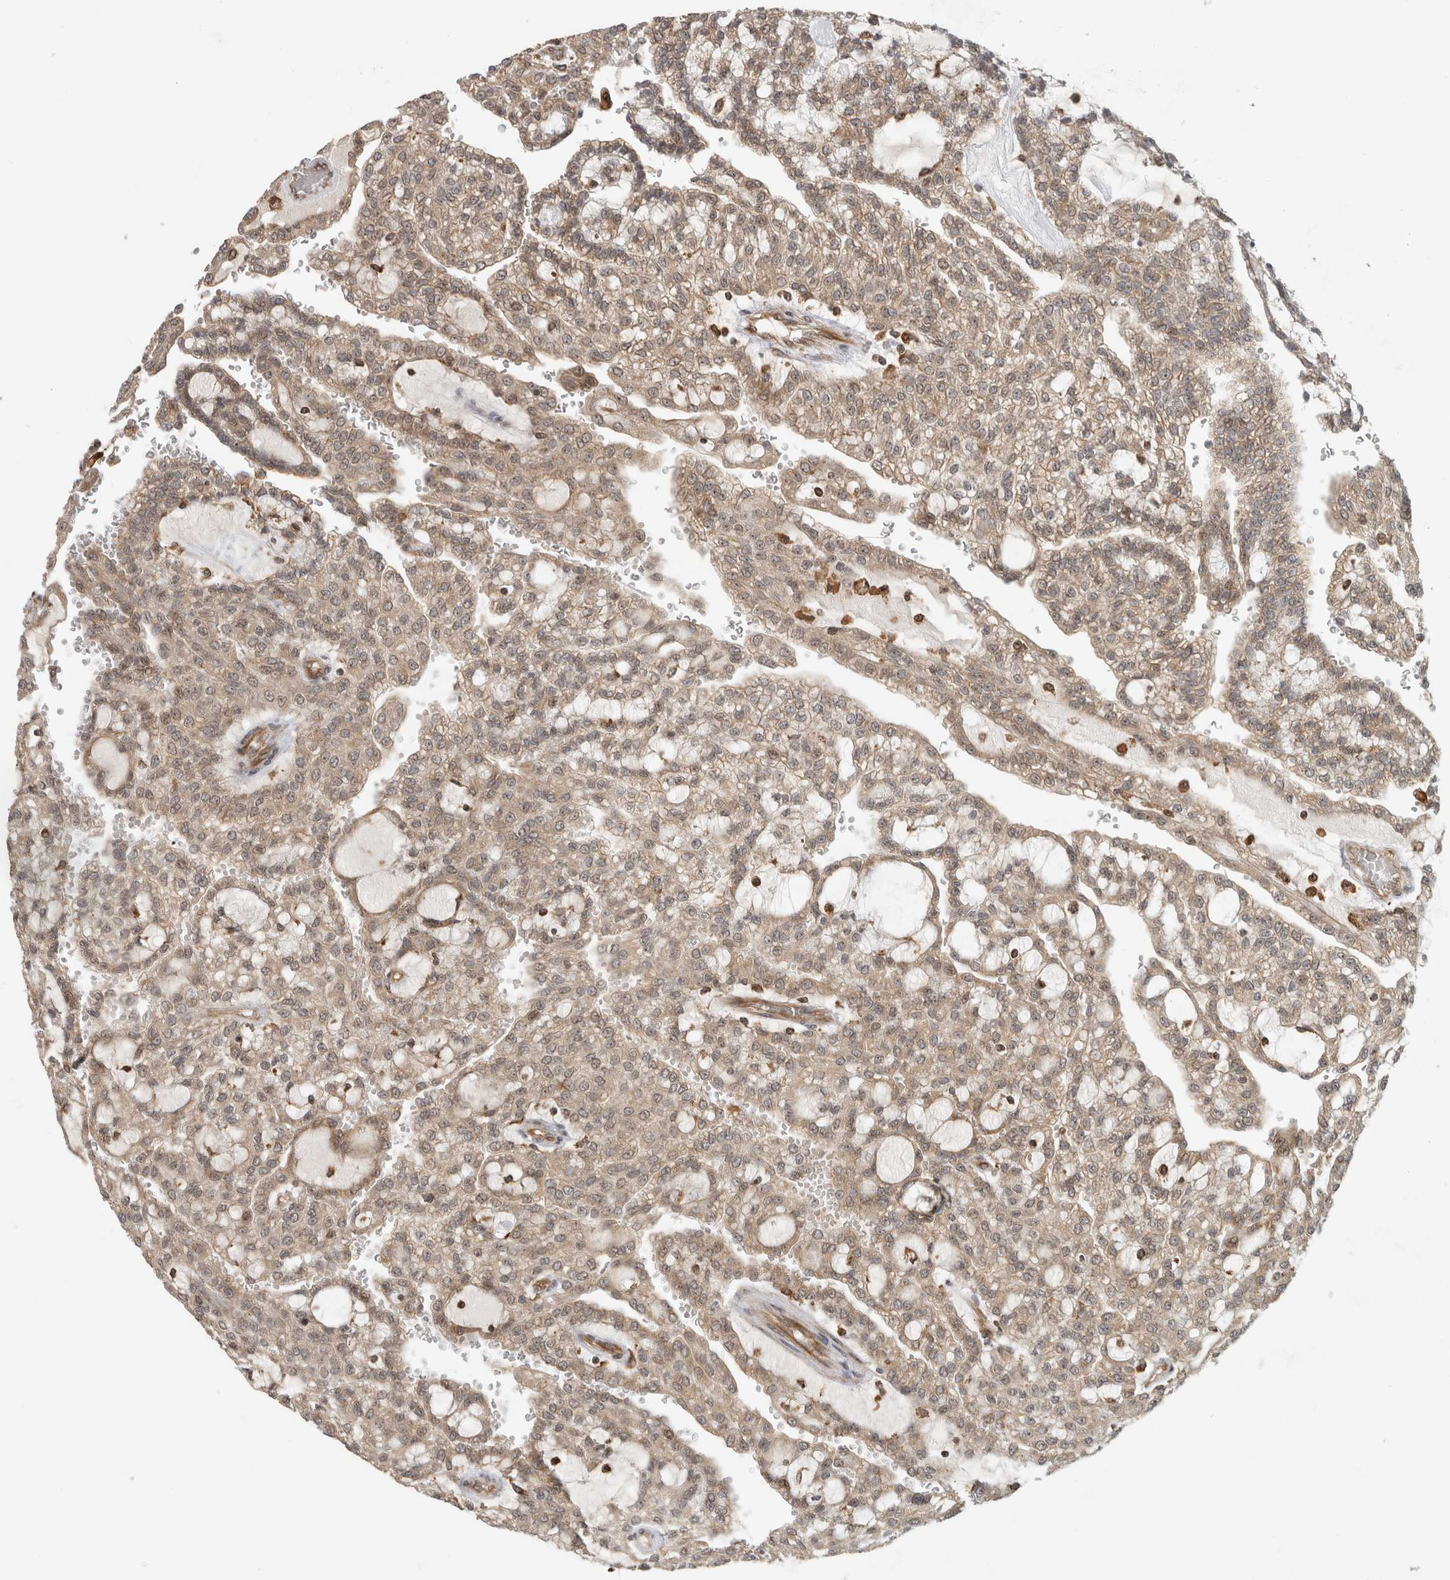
{"staining": {"intensity": "weak", "quantity": ">75%", "location": "cytoplasmic/membranous,nuclear"}, "tissue": "renal cancer", "cell_type": "Tumor cells", "image_type": "cancer", "snomed": [{"axis": "morphology", "description": "Adenocarcinoma, NOS"}, {"axis": "topography", "description": "Kidney"}], "caption": "Human adenocarcinoma (renal) stained with a brown dye reveals weak cytoplasmic/membranous and nuclear positive expression in about >75% of tumor cells.", "gene": "WASF2", "patient": {"sex": "male", "age": 63}}